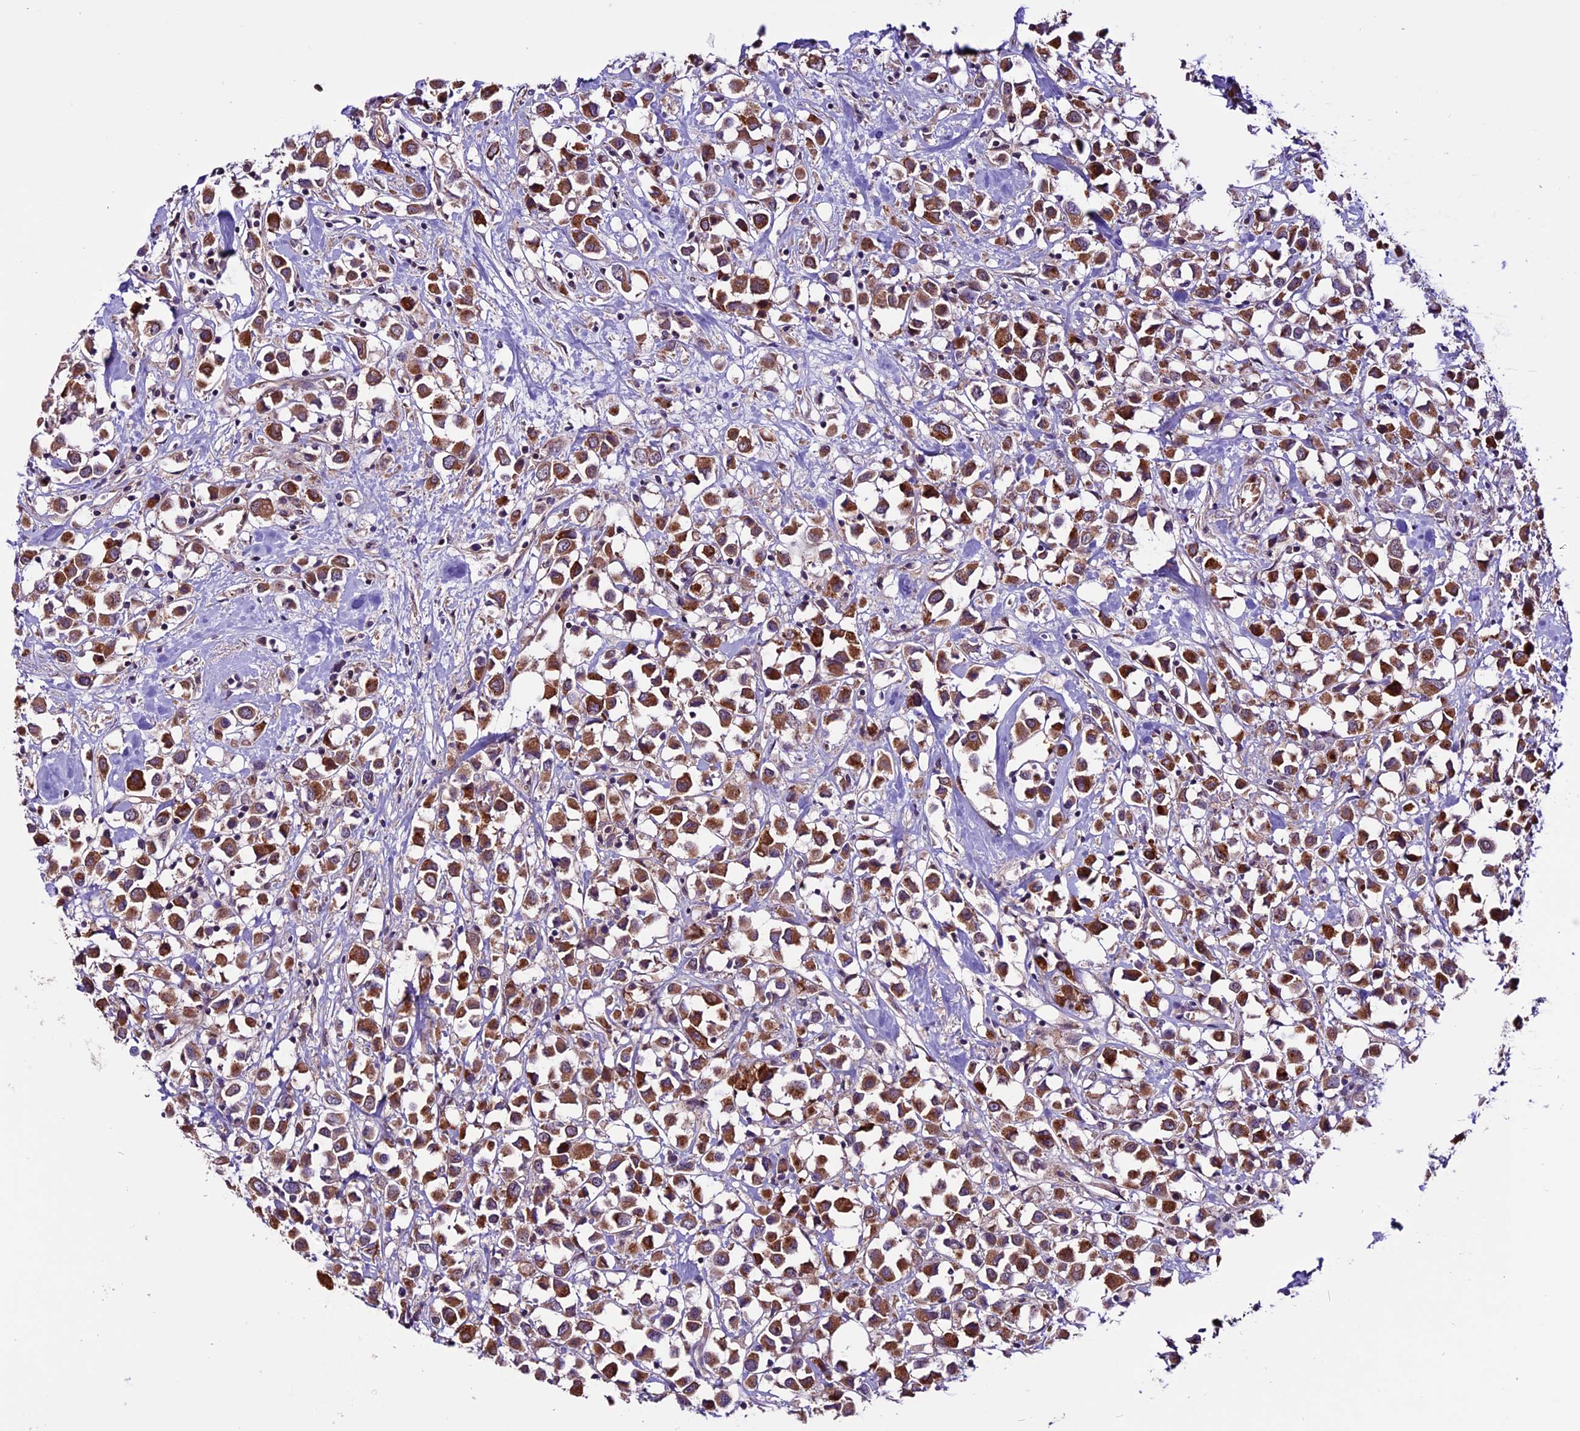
{"staining": {"intensity": "moderate", "quantity": ">75%", "location": "cytoplasmic/membranous"}, "tissue": "breast cancer", "cell_type": "Tumor cells", "image_type": "cancer", "snomed": [{"axis": "morphology", "description": "Duct carcinoma"}, {"axis": "topography", "description": "Breast"}], "caption": "Tumor cells show moderate cytoplasmic/membranous staining in approximately >75% of cells in breast cancer (invasive ductal carcinoma).", "gene": "RINL", "patient": {"sex": "female", "age": 61}}